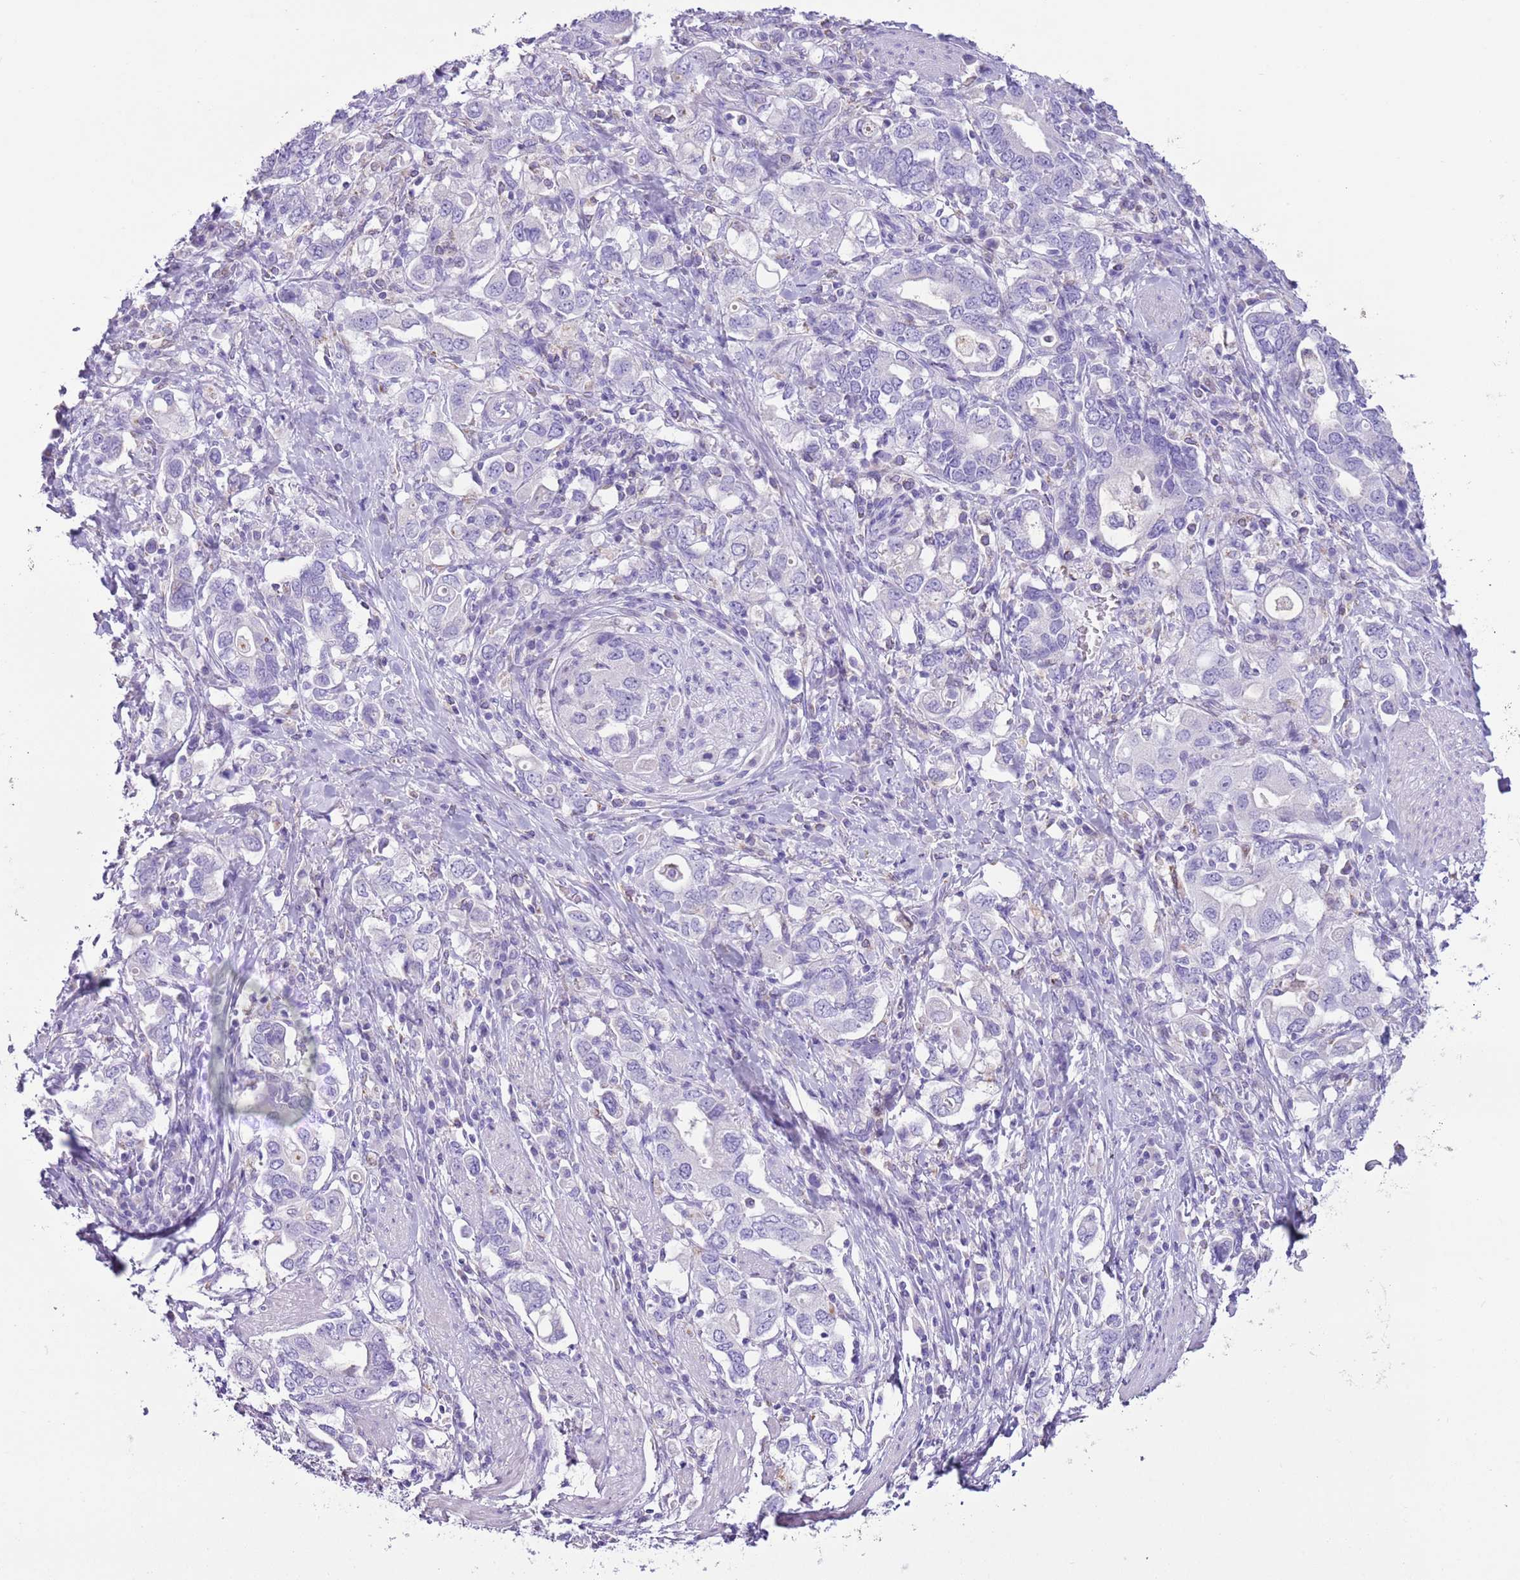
{"staining": {"intensity": "negative", "quantity": "none", "location": "none"}, "tissue": "stomach cancer", "cell_type": "Tumor cells", "image_type": "cancer", "snomed": [{"axis": "morphology", "description": "Adenocarcinoma, NOS"}, {"axis": "topography", "description": "Stomach, upper"}, {"axis": "topography", "description": "Stomach"}], "caption": "Stomach cancer (adenocarcinoma) stained for a protein using immunohistochemistry (IHC) displays no expression tumor cells.", "gene": "ZNF697", "patient": {"sex": "male", "age": 62}}